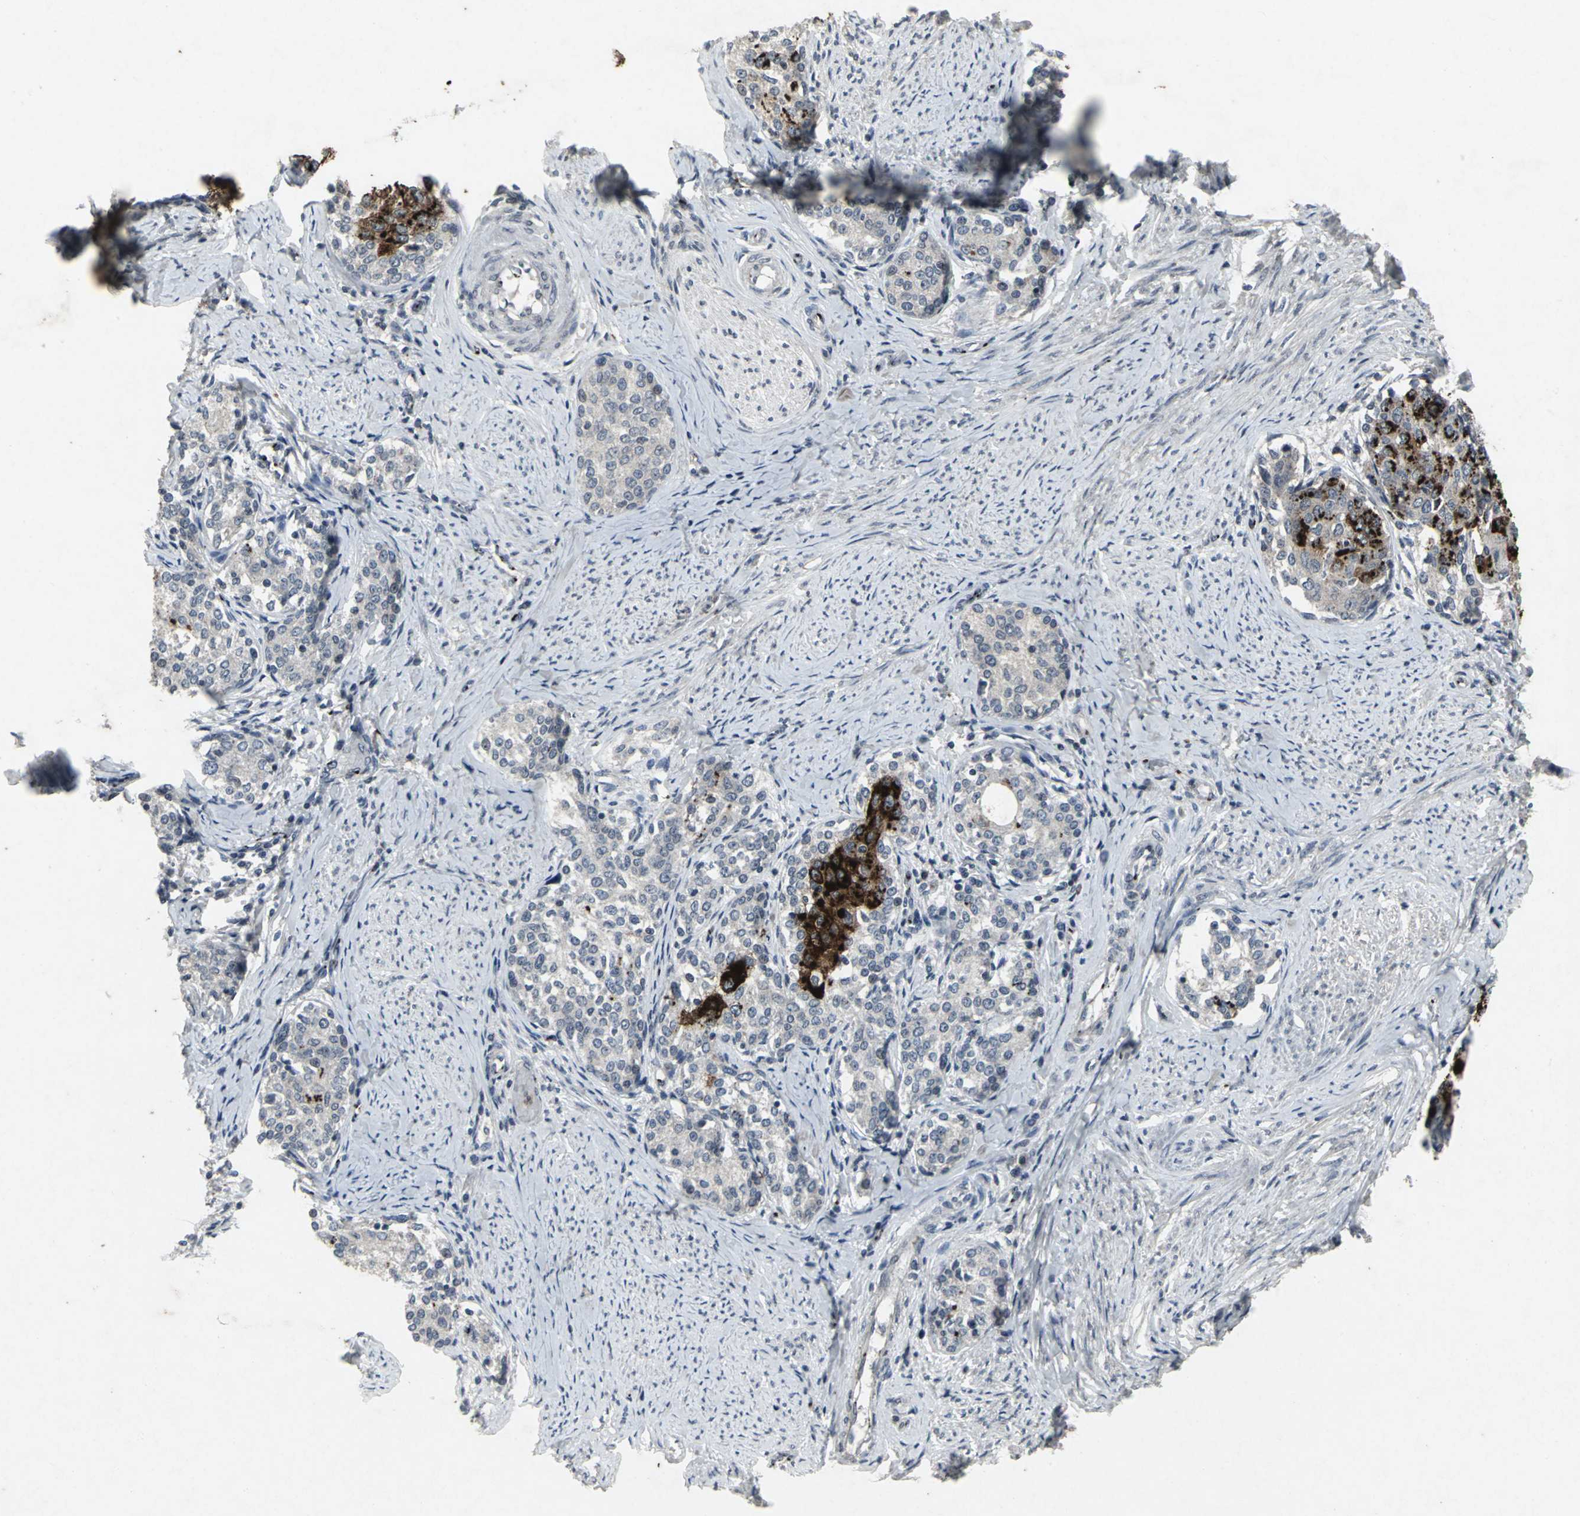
{"staining": {"intensity": "strong", "quantity": "<25%", "location": "cytoplasmic/membranous"}, "tissue": "cervical cancer", "cell_type": "Tumor cells", "image_type": "cancer", "snomed": [{"axis": "morphology", "description": "Squamous cell carcinoma, NOS"}, {"axis": "morphology", "description": "Adenocarcinoma, NOS"}, {"axis": "topography", "description": "Cervix"}], "caption": "Protein expression analysis of human cervical squamous cell carcinoma reveals strong cytoplasmic/membranous positivity in approximately <25% of tumor cells.", "gene": "BMP4", "patient": {"sex": "female", "age": 52}}